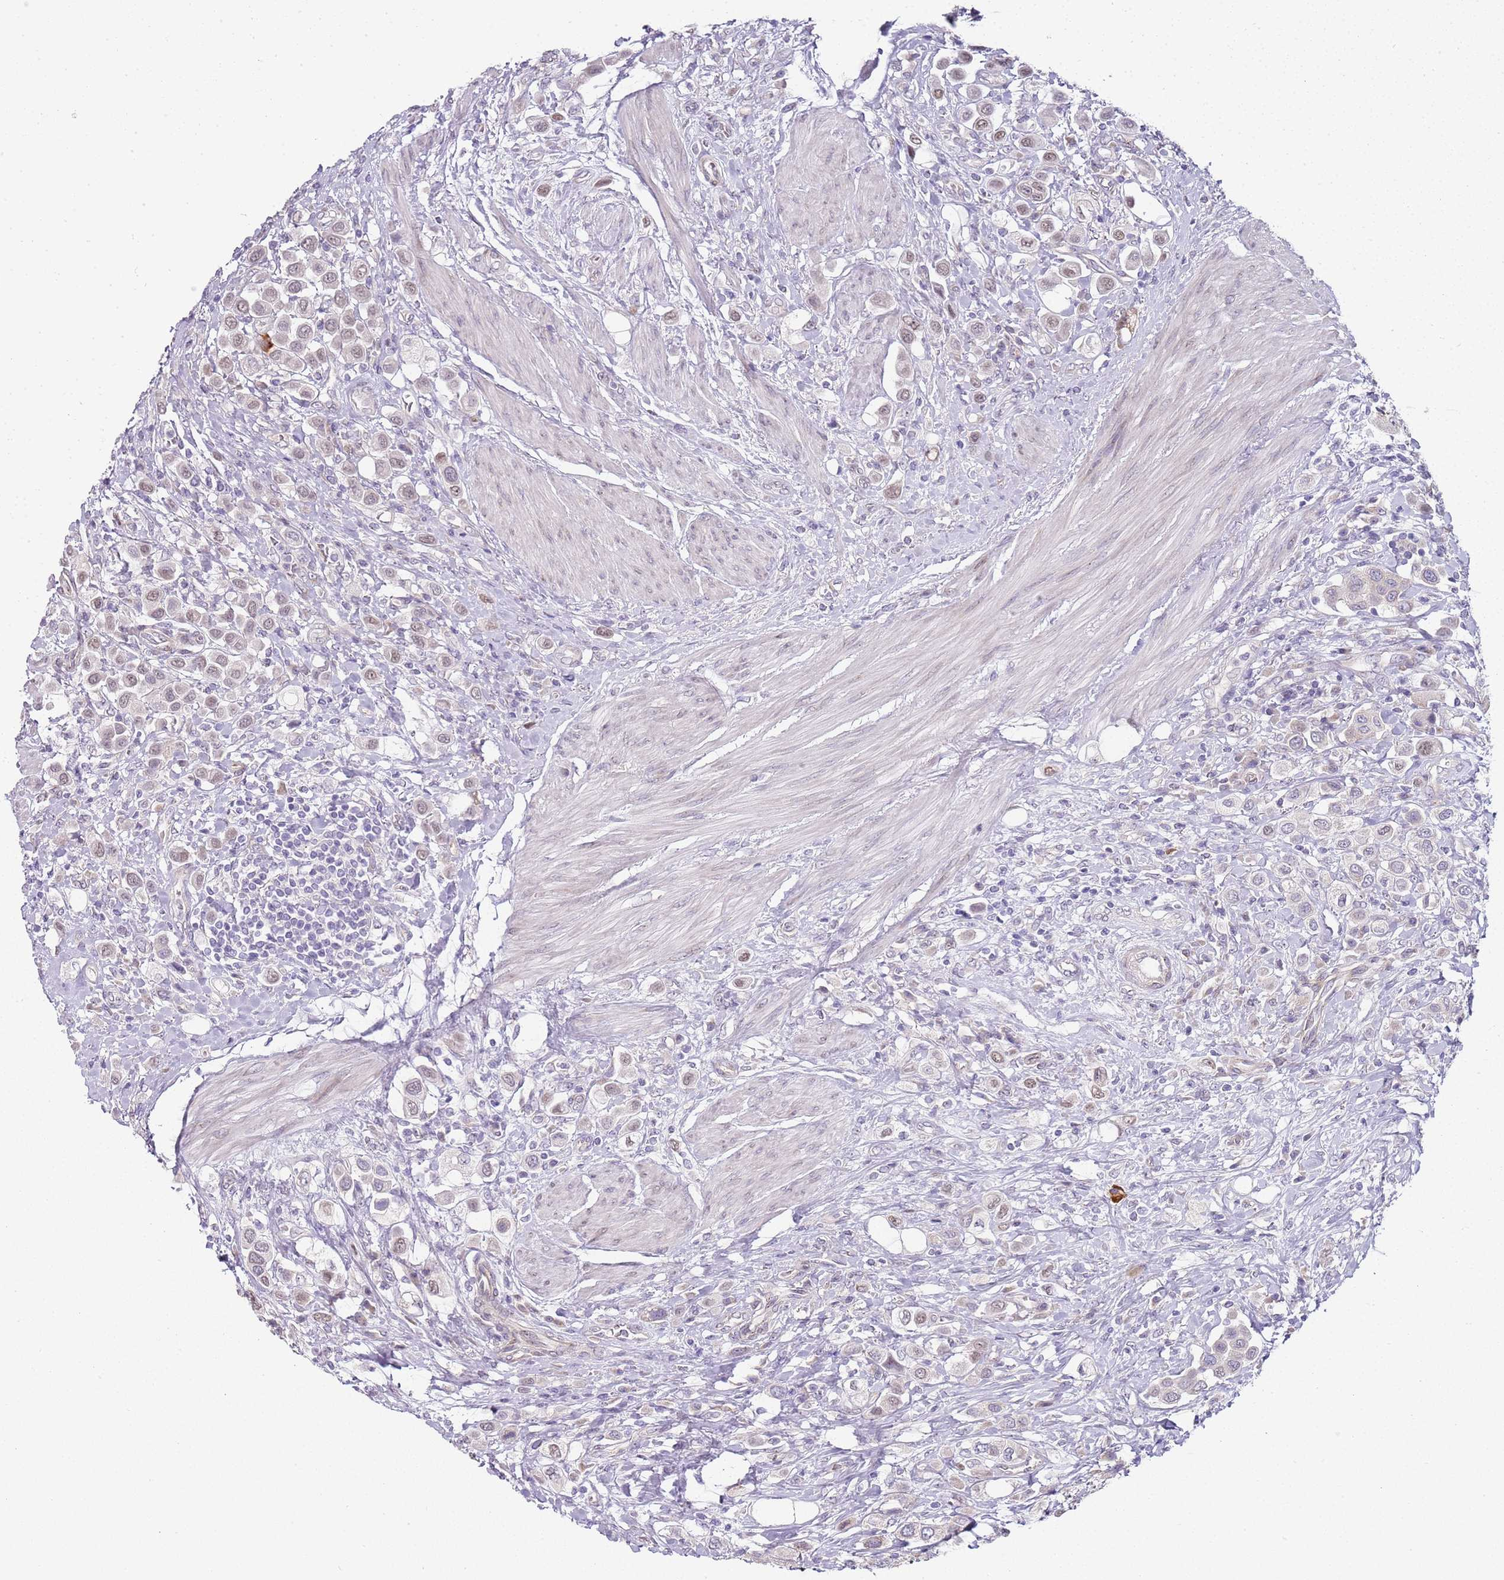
{"staining": {"intensity": "weak", "quantity": "25%-75%", "location": "nuclear"}, "tissue": "urothelial cancer", "cell_type": "Tumor cells", "image_type": "cancer", "snomed": [{"axis": "morphology", "description": "Urothelial carcinoma, High grade"}, {"axis": "topography", "description": "Urinary bladder"}], "caption": "Immunohistochemical staining of urothelial carcinoma (high-grade) demonstrates low levels of weak nuclear staining in approximately 25%-75% of tumor cells. (Stains: DAB in brown, nuclei in blue, Microscopy: brightfield microscopy at high magnification).", "gene": "TBC1D9", "patient": {"sex": "male", "age": 50}}